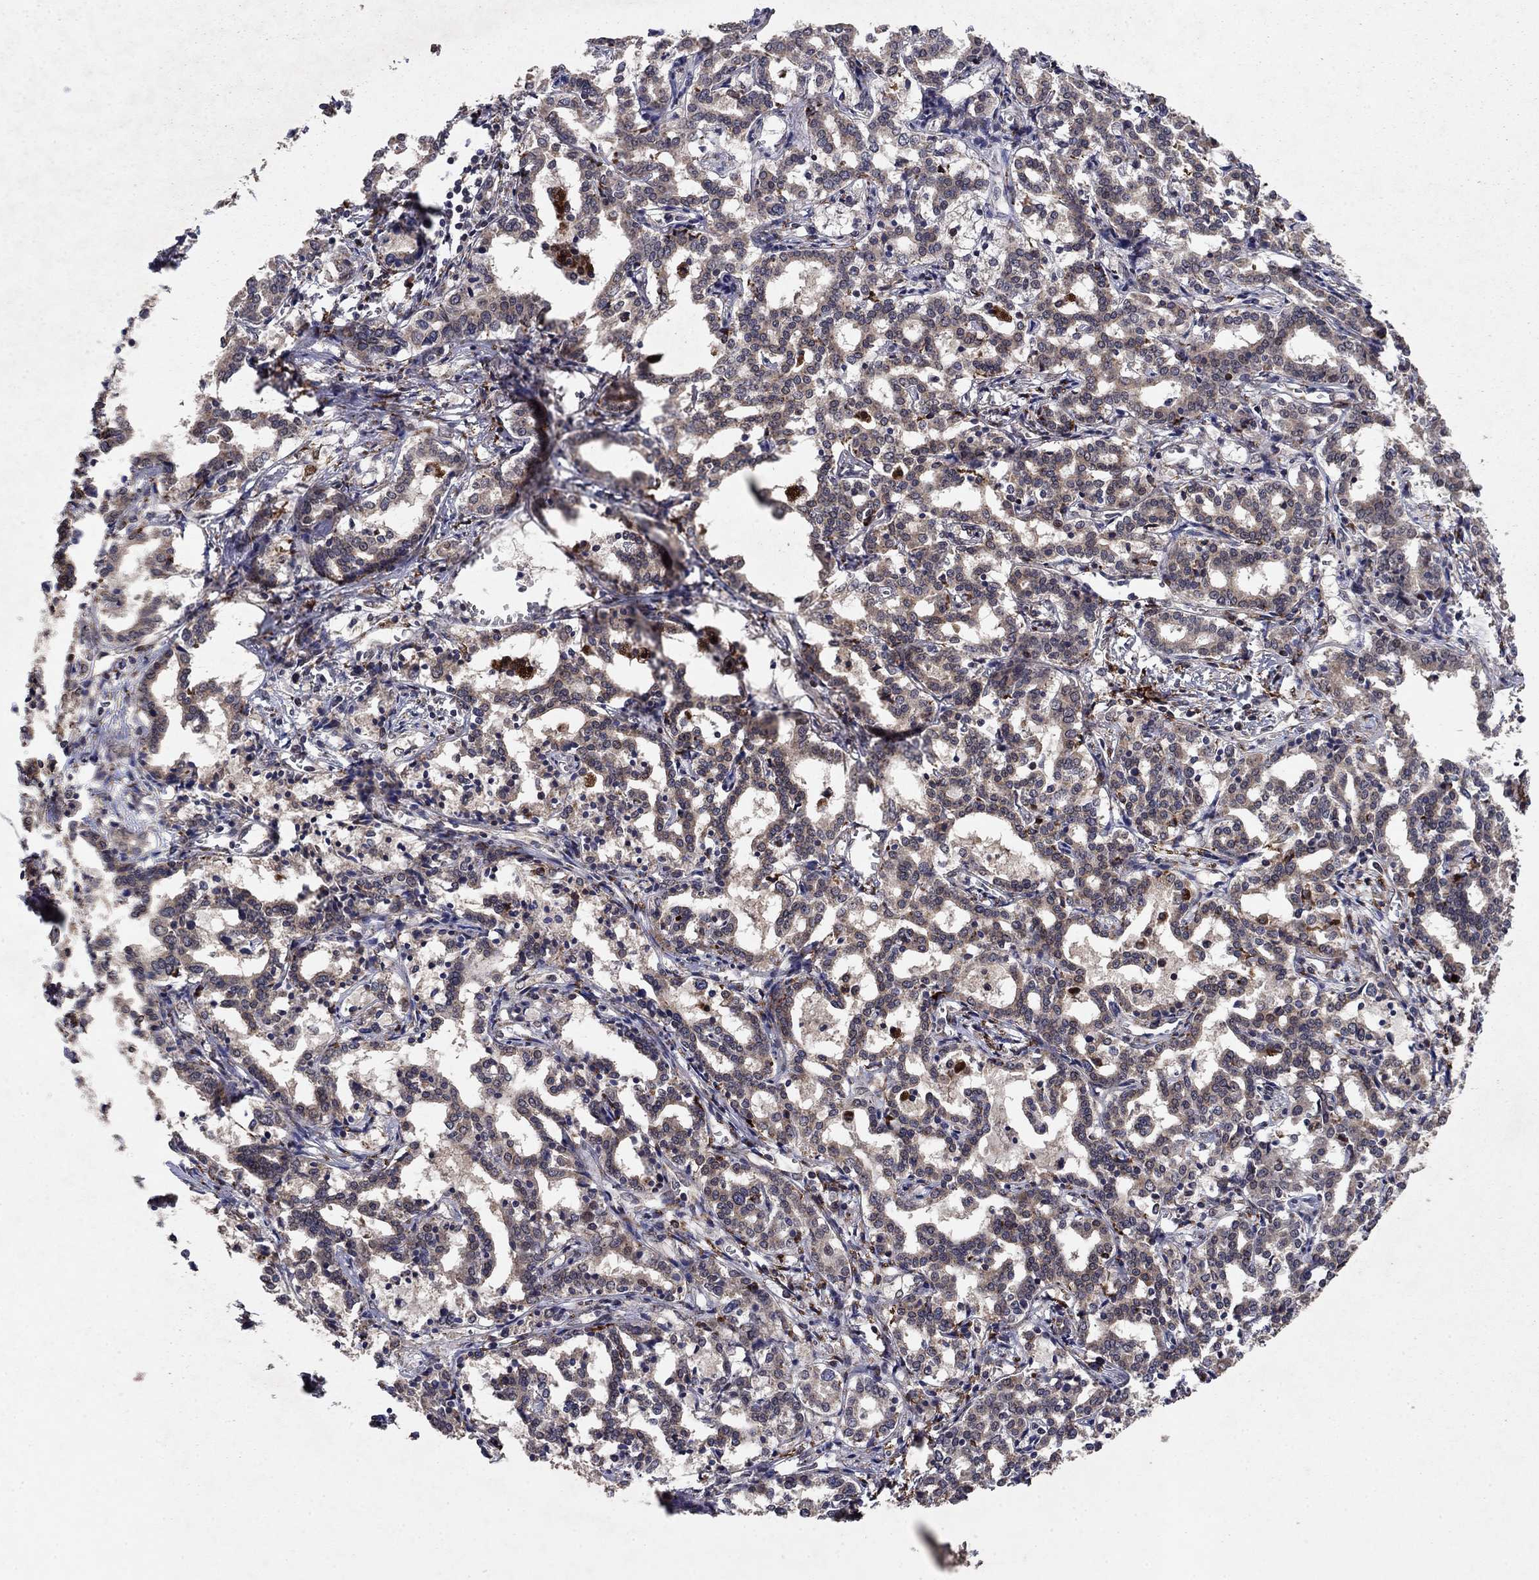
{"staining": {"intensity": "negative", "quantity": "none", "location": "none"}, "tissue": "liver cancer", "cell_type": "Tumor cells", "image_type": "cancer", "snomed": [{"axis": "morphology", "description": "Cholangiocarcinoma"}, {"axis": "topography", "description": "Liver"}], "caption": "Tumor cells show no significant protein positivity in liver cancer (cholangiocarcinoma). (Brightfield microscopy of DAB IHC at high magnification).", "gene": "DHRS1", "patient": {"sex": "female", "age": 47}}